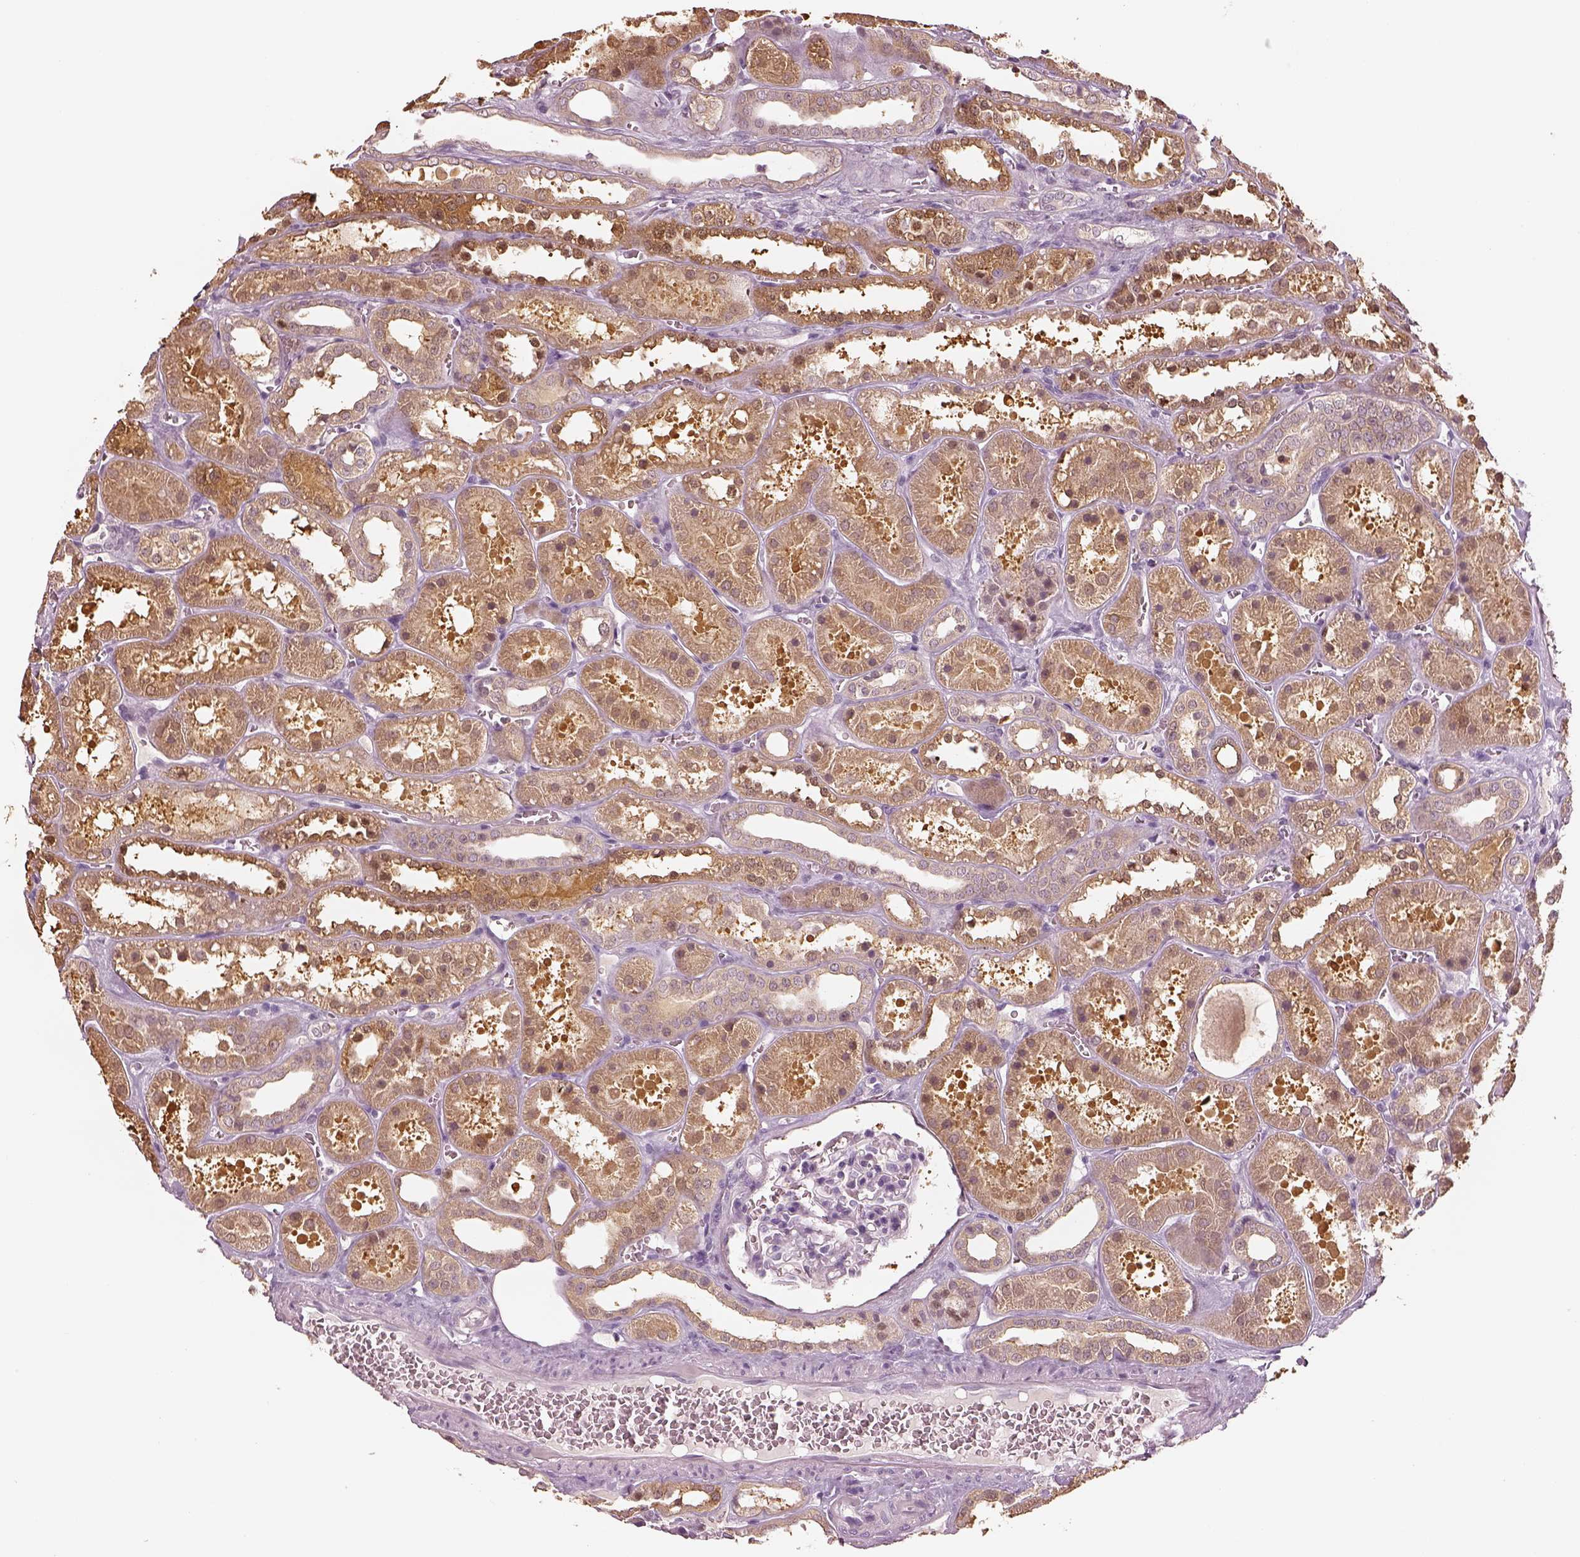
{"staining": {"intensity": "negative", "quantity": "none", "location": "none"}, "tissue": "kidney", "cell_type": "Cells in glomeruli", "image_type": "normal", "snomed": [{"axis": "morphology", "description": "Normal tissue, NOS"}, {"axis": "topography", "description": "Kidney"}], "caption": "Immunohistochemistry (IHC) micrograph of unremarkable kidney: kidney stained with DAB (3,3'-diaminobenzidine) demonstrates no significant protein positivity in cells in glomeruli.", "gene": "EGR4", "patient": {"sex": "female", "age": 41}}